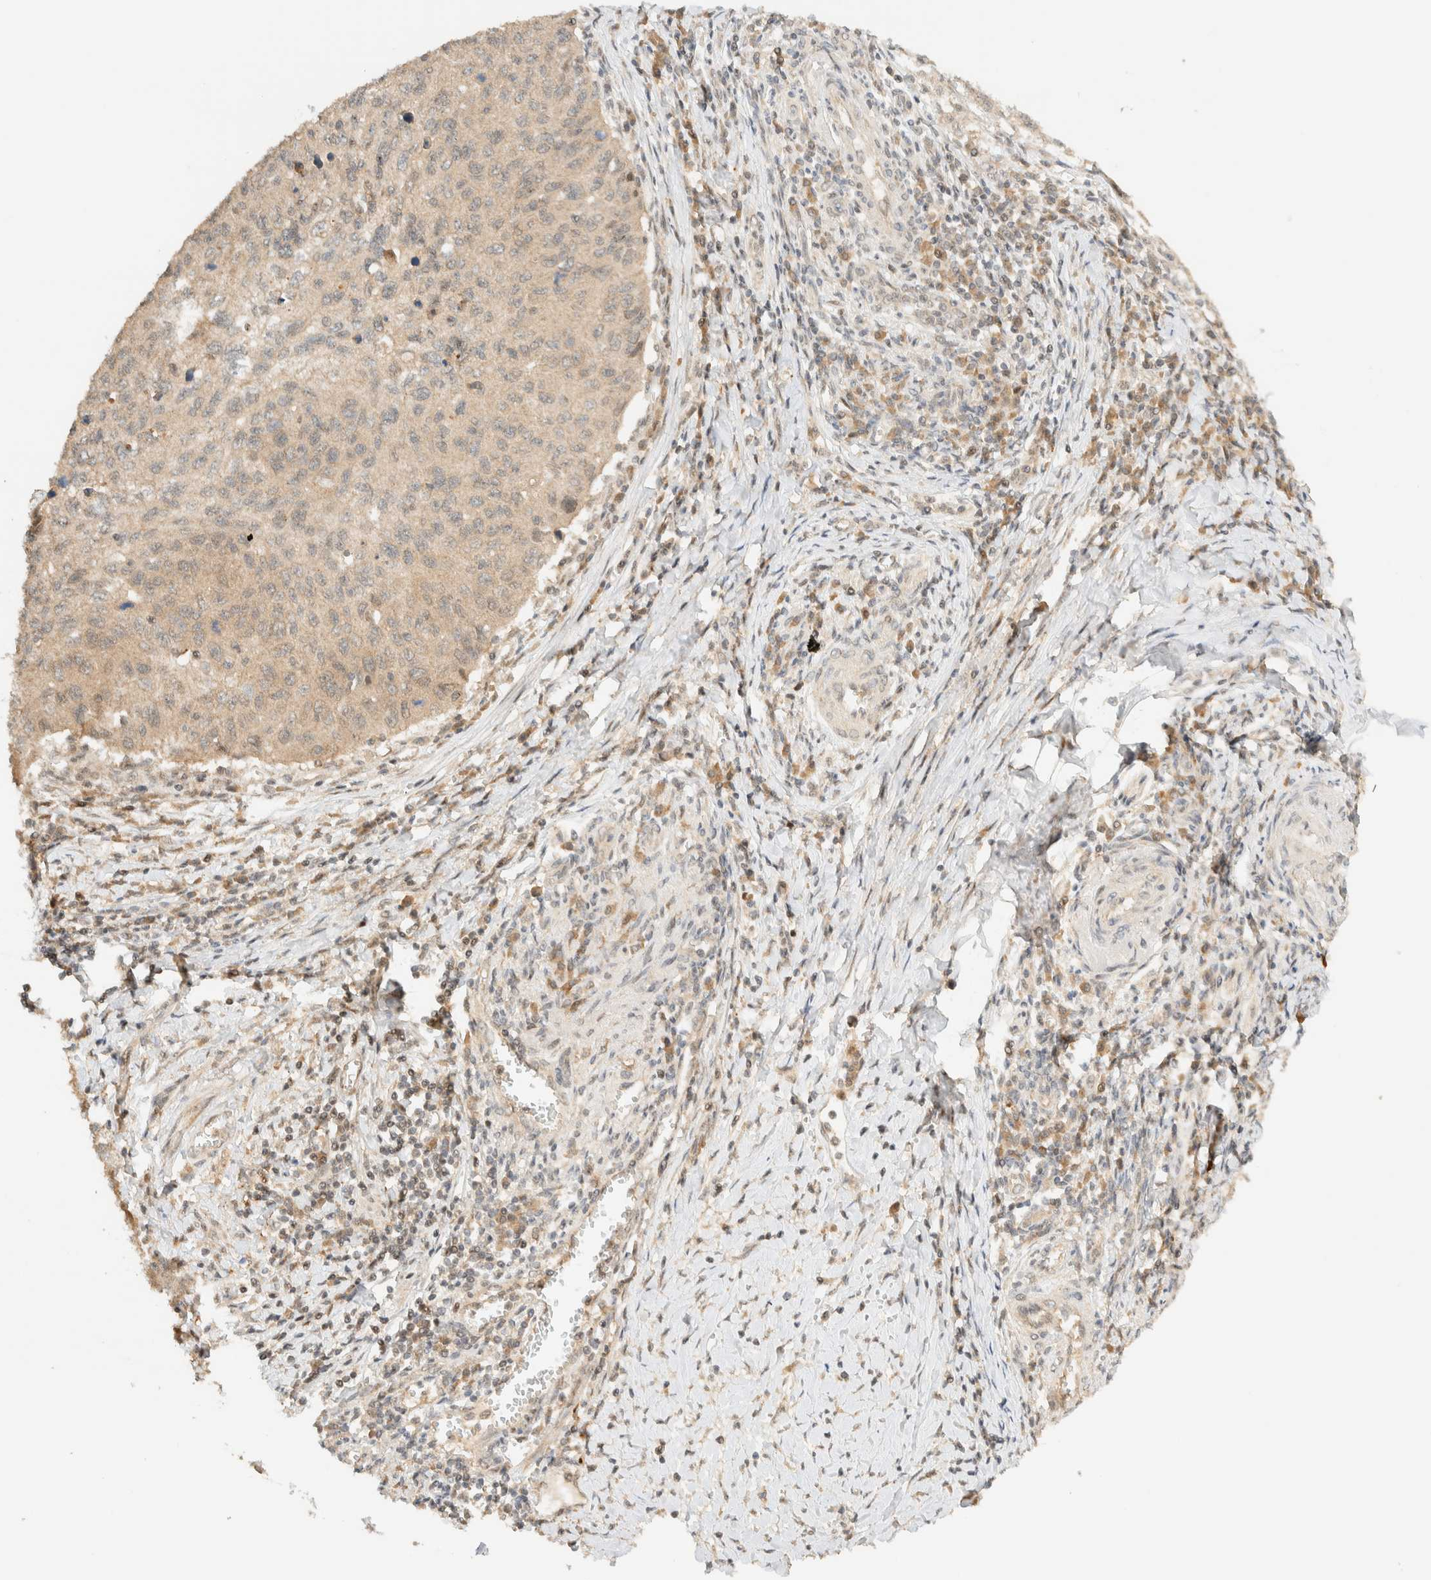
{"staining": {"intensity": "weak", "quantity": ">75%", "location": "cytoplasmic/membranous"}, "tissue": "cervical cancer", "cell_type": "Tumor cells", "image_type": "cancer", "snomed": [{"axis": "morphology", "description": "Squamous cell carcinoma, NOS"}, {"axis": "topography", "description": "Cervix"}], "caption": "Protein staining of cervical cancer tissue shows weak cytoplasmic/membranous expression in about >75% of tumor cells.", "gene": "ZBTB34", "patient": {"sex": "female", "age": 53}}